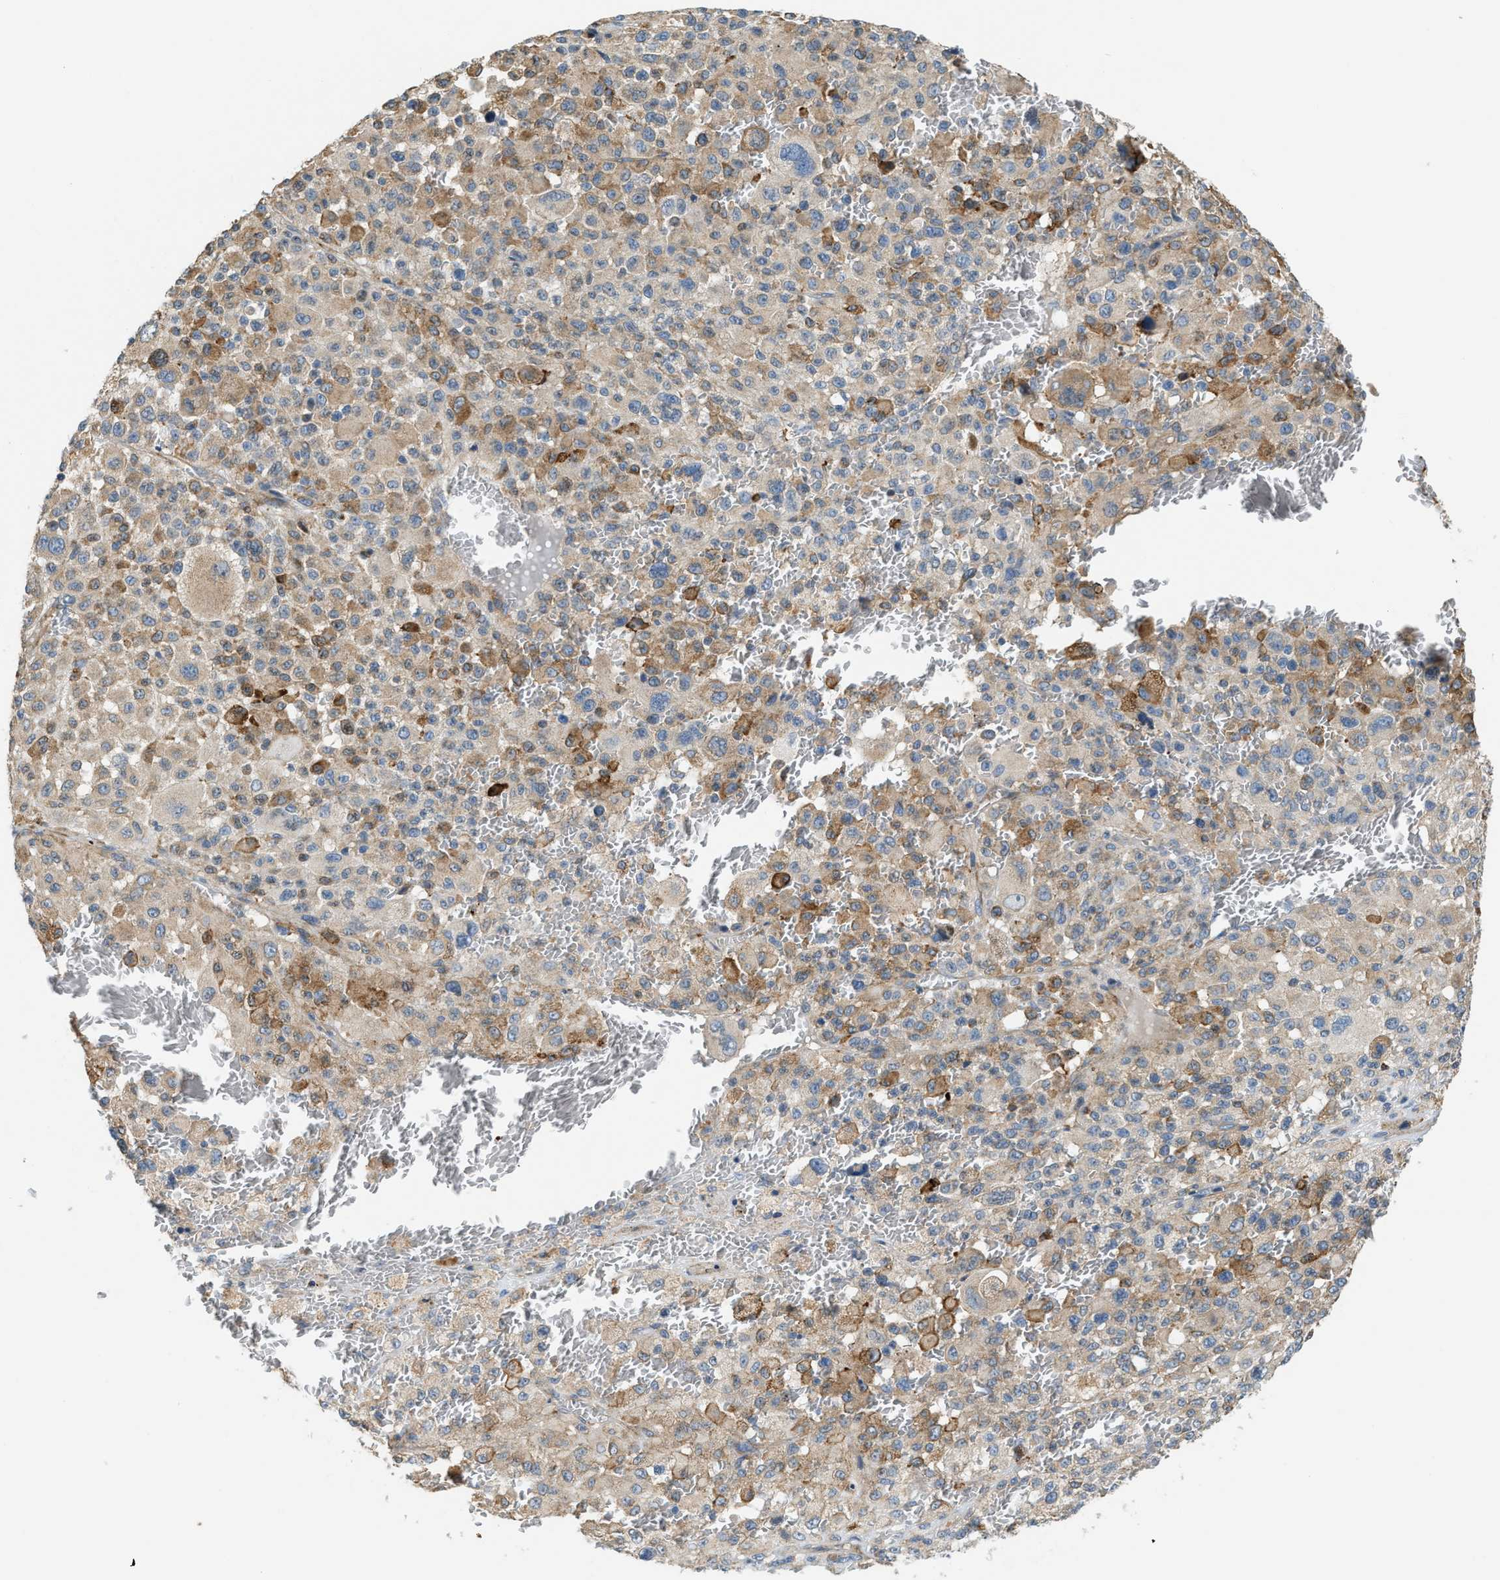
{"staining": {"intensity": "moderate", "quantity": ">75%", "location": "cytoplasmic/membranous"}, "tissue": "melanoma", "cell_type": "Tumor cells", "image_type": "cancer", "snomed": [{"axis": "morphology", "description": "Malignant melanoma, Metastatic site"}, {"axis": "topography", "description": "Skin"}], "caption": "This histopathology image shows IHC staining of human malignant melanoma (metastatic site), with medium moderate cytoplasmic/membranous expression in about >75% of tumor cells.", "gene": "TMEM68", "patient": {"sex": "female", "age": 74}}